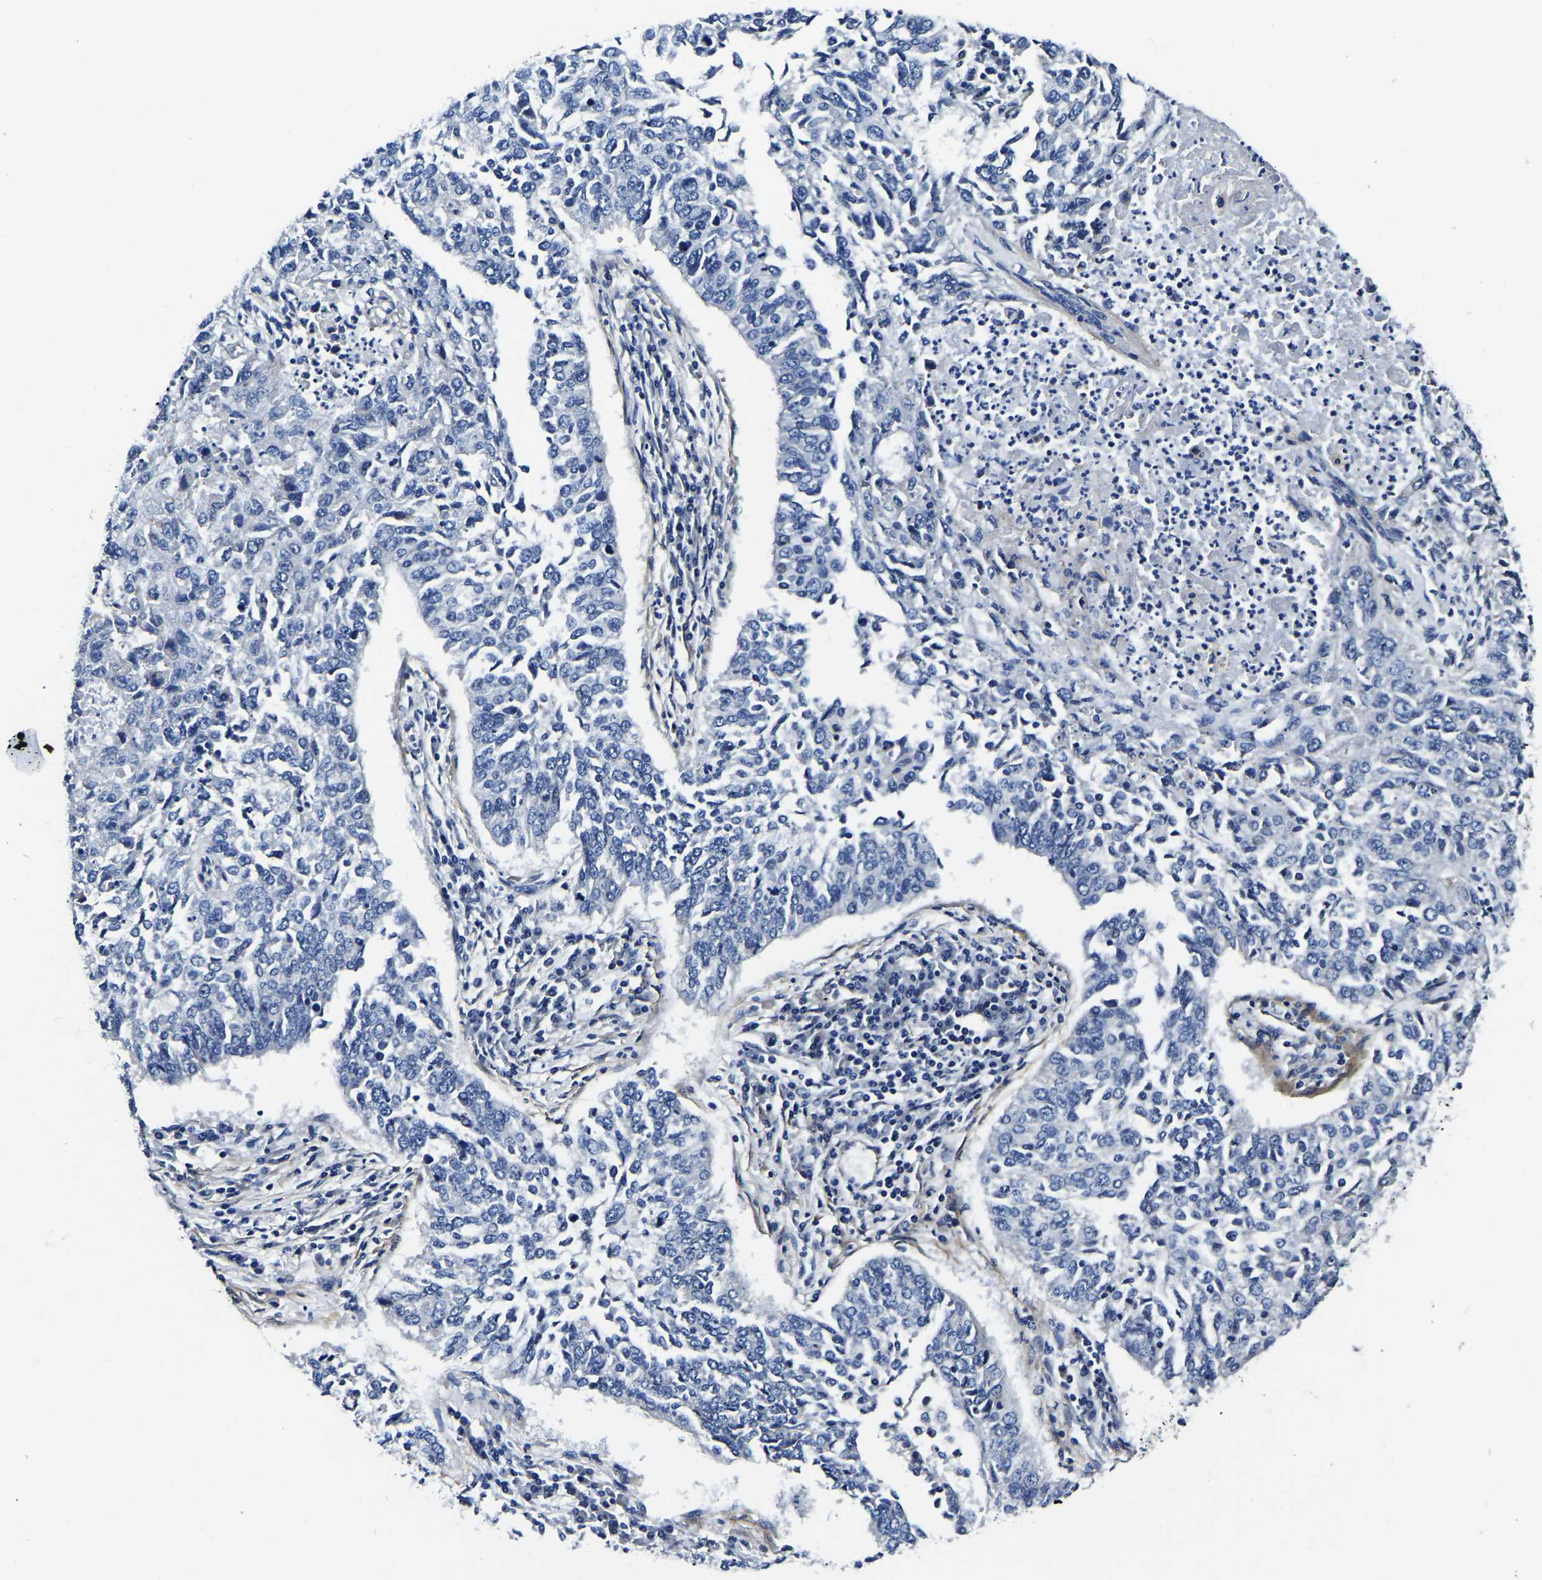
{"staining": {"intensity": "negative", "quantity": "none", "location": "none"}, "tissue": "lung cancer", "cell_type": "Tumor cells", "image_type": "cancer", "snomed": [{"axis": "morphology", "description": "Normal tissue, NOS"}, {"axis": "morphology", "description": "Squamous cell carcinoma, NOS"}, {"axis": "topography", "description": "Cartilage tissue"}, {"axis": "topography", "description": "Bronchus"}, {"axis": "topography", "description": "Lung"}], "caption": "This is an IHC micrograph of lung squamous cell carcinoma. There is no expression in tumor cells.", "gene": "KCTD17", "patient": {"sex": "female", "age": 49}}